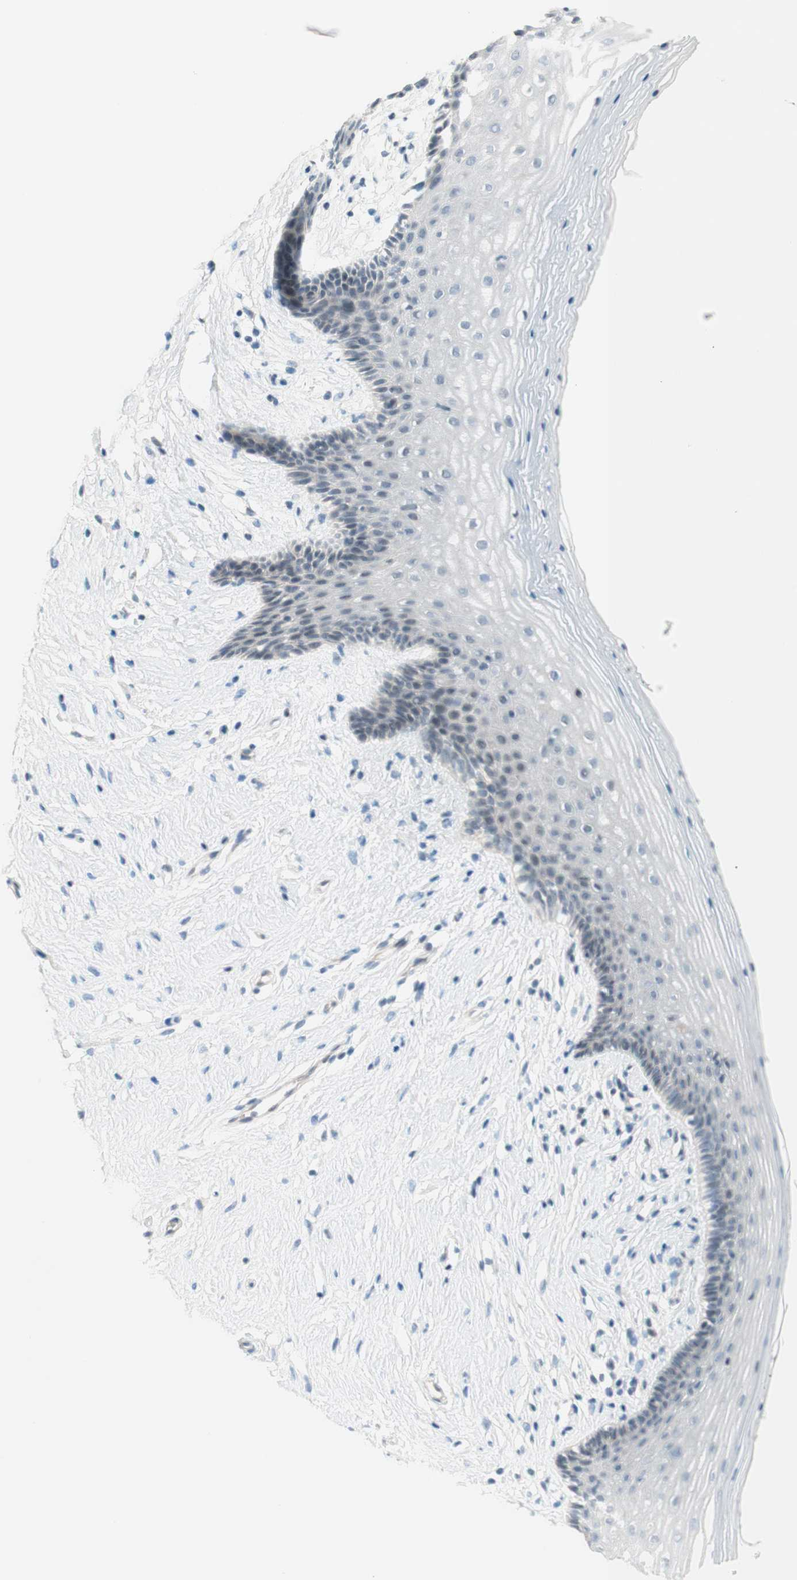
{"staining": {"intensity": "moderate", "quantity": "<25%", "location": "nuclear"}, "tissue": "vagina", "cell_type": "Squamous epithelial cells", "image_type": "normal", "snomed": [{"axis": "morphology", "description": "Normal tissue, NOS"}, {"axis": "topography", "description": "Vagina"}], "caption": "Moderate nuclear positivity for a protein is appreciated in approximately <25% of squamous epithelial cells of normal vagina using immunohistochemistry (IHC).", "gene": "JPH1", "patient": {"sex": "female", "age": 44}}